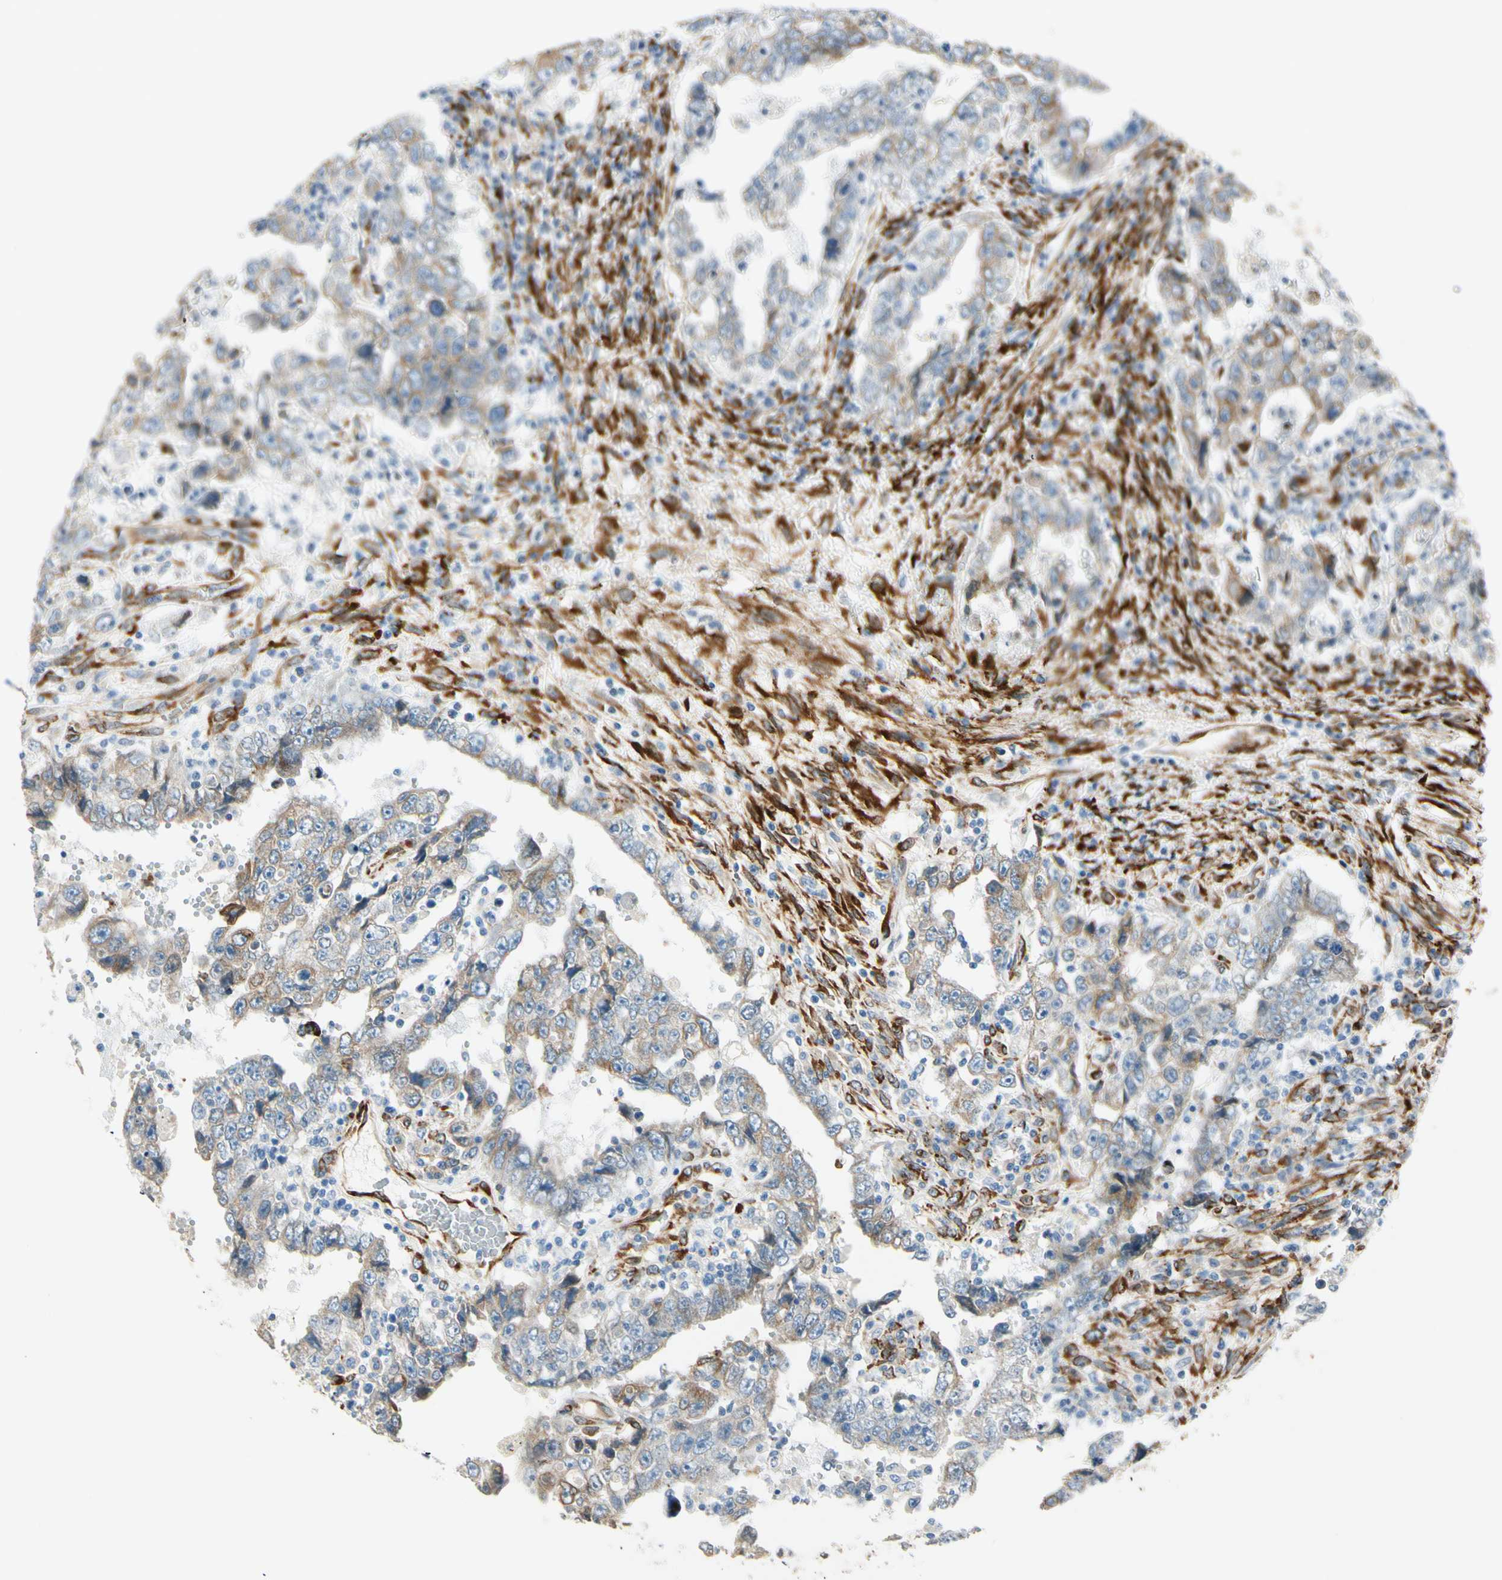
{"staining": {"intensity": "weak", "quantity": ">75%", "location": "cytoplasmic/membranous"}, "tissue": "testis cancer", "cell_type": "Tumor cells", "image_type": "cancer", "snomed": [{"axis": "morphology", "description": "Carcinoma, Embryonal, NOS"}, {"axis": "topography", "description": "Testis"}], "caption": "Protein expression analysis of human testis cancer reveals weak cytoplasmic/membranous staining in approximately >75% of tumor cells. (Stains: DAB in brown, nuclei in blue, Microscopy: brightfield microscopy at high magnification).", "gene": "FKBP7", "patient": {"sex": "male", "age": 26}}